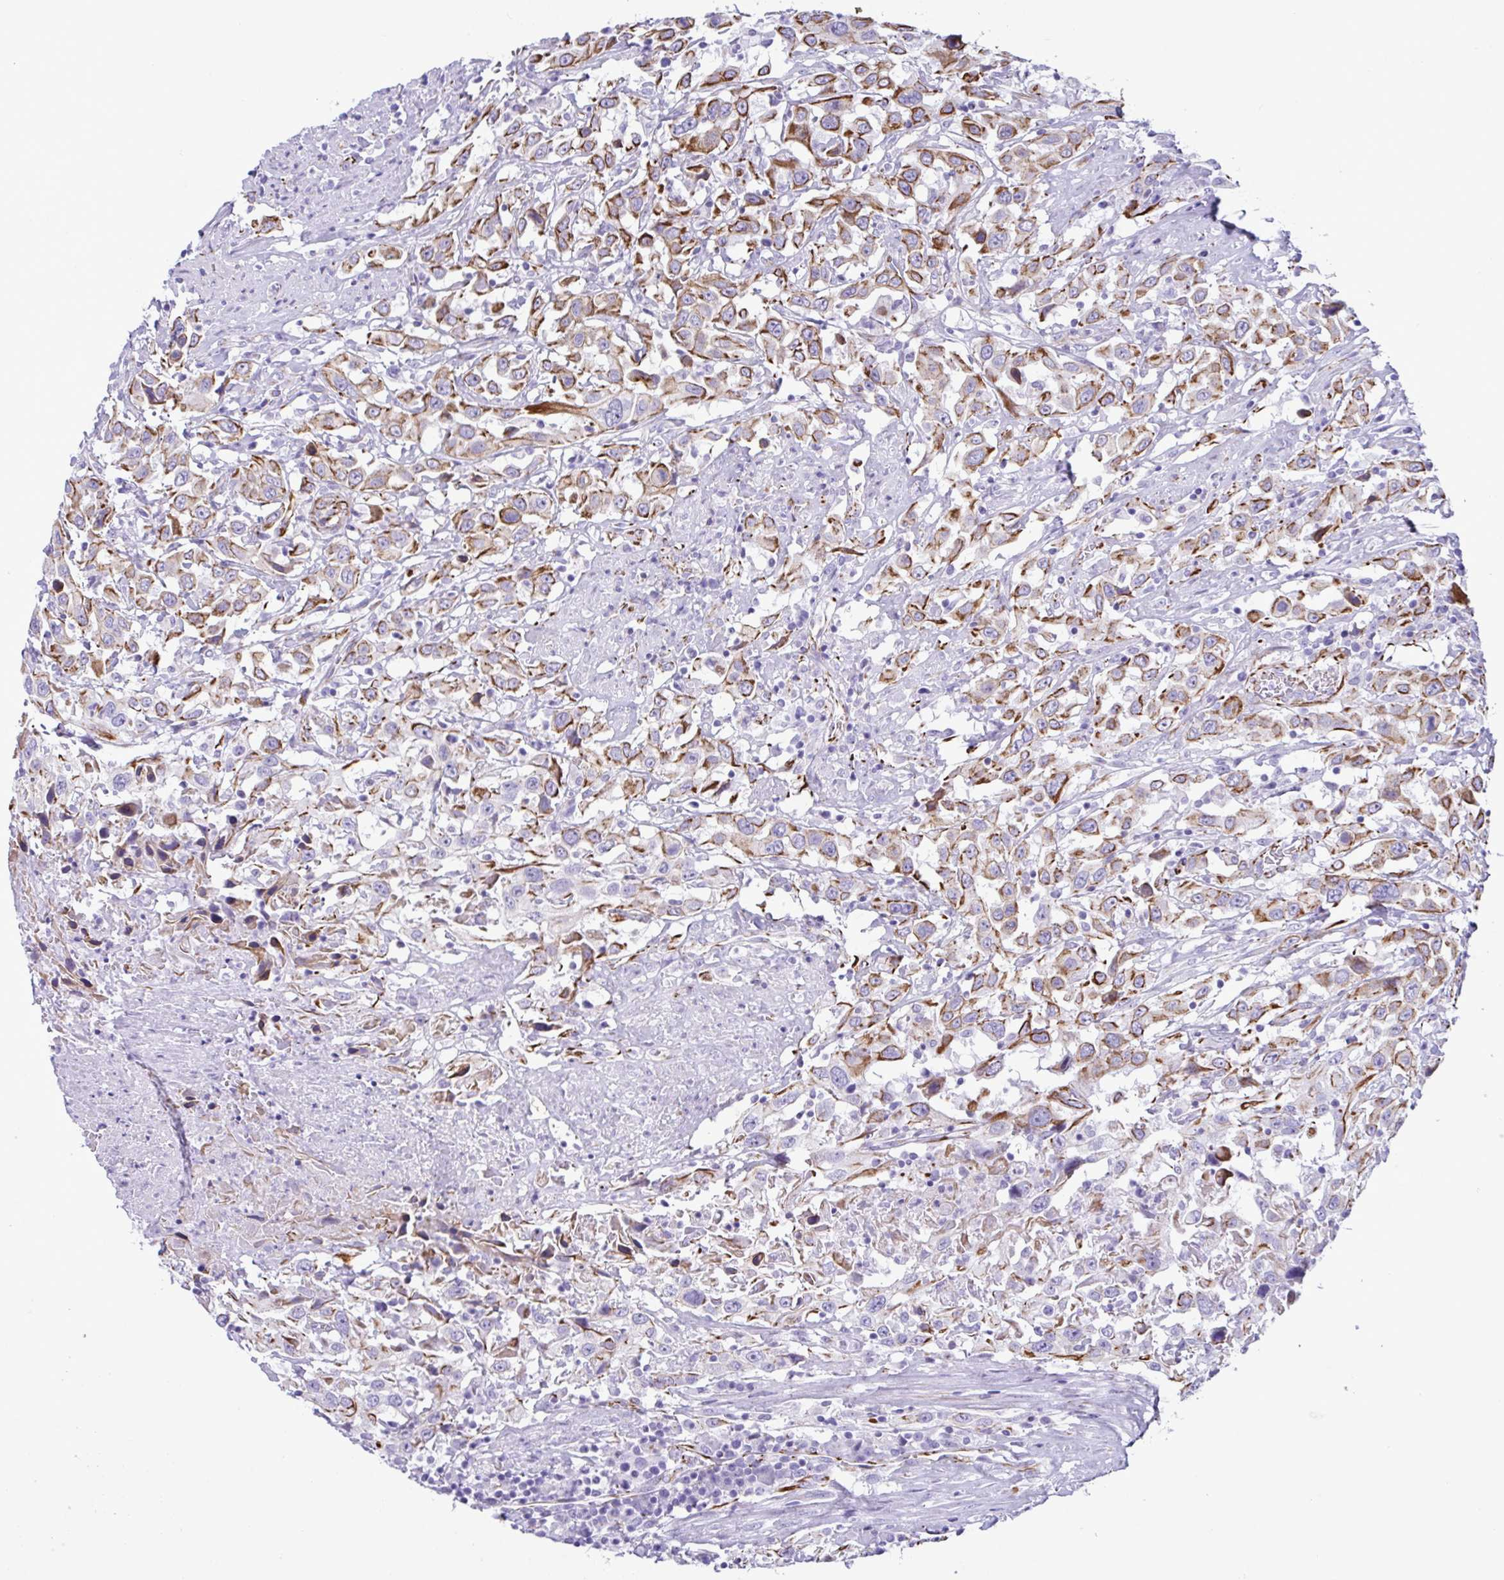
{"staining": {"intensity": "strong", "quantity": ">75%", "location": "cytoplasmic/membranous"}, "tissue": "urothelial cancer", "cell_type": "Tumor cells", "image_type": "cancer", "snomed": [{"axis": "morphology", "description": "Urothelial carcinoma, High grade"}, {"axis": "topography", "description": "Urinary bladder"}], "caption": "High-grade urothelial carcinoma stained with a brown dye displays strong cytoplasmic/membranous positive staining in about >75% of tumor cells.", "gene": "SMAD5", "patient": {"sex": "male", "age": 61}}